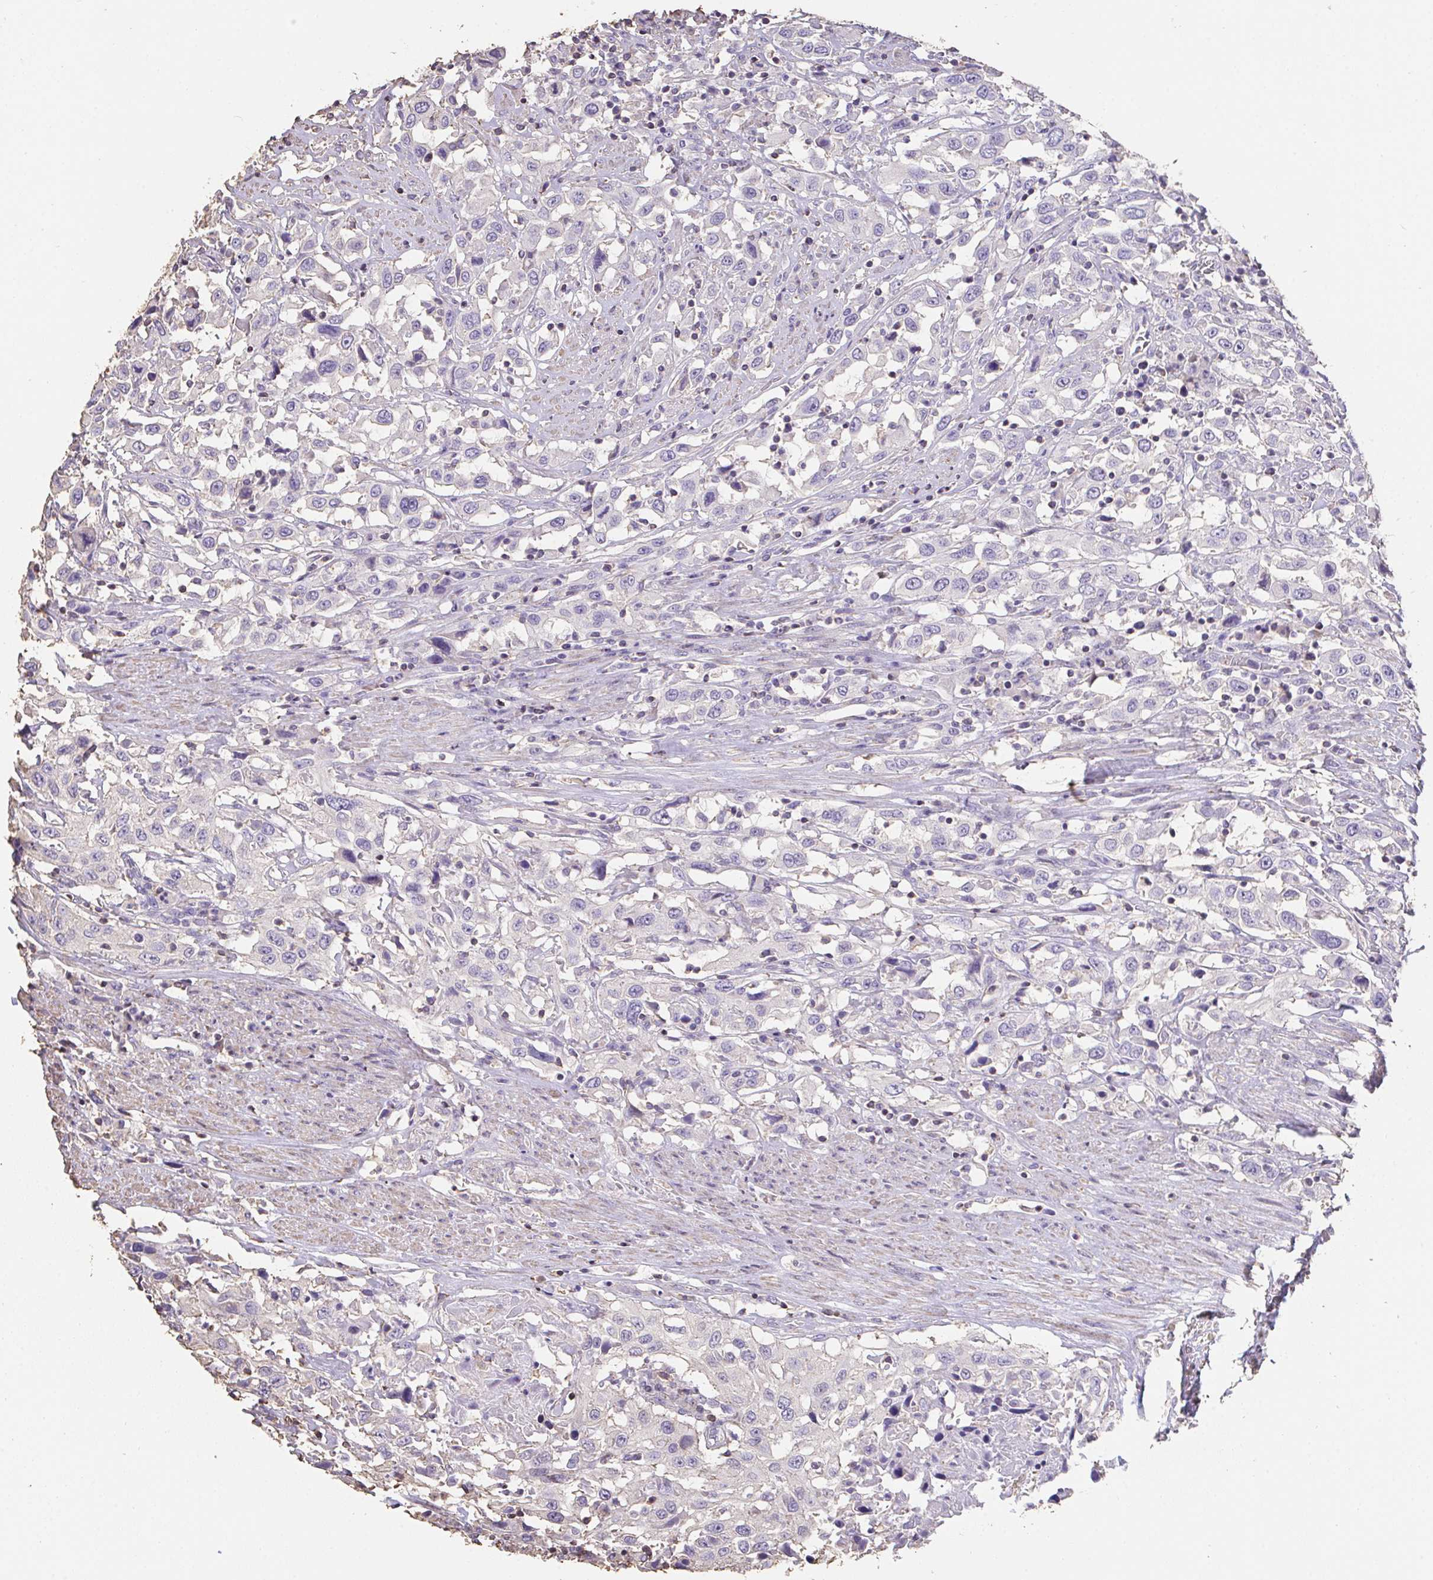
{"staining": {"intensity": "negative", "quantity": "none", "location": "none"}, "tissue": "urothelial cancer", "cell_type": "Tumor cells", "image_type": "cancer", "snomed": [{"axis": "morphology", "description": "Urothelial carcinoma, High grade"}, {"axis": "topography", "description": "Urinary bladder"}], "caption": "Protein analysis of high-grade urothelial carcinoma demonstrates no significant positivity in tumor cells. (DAB IHC, high magnification).", "gene": "IL23R", "patient": {"sex": "male", "age": 61}}